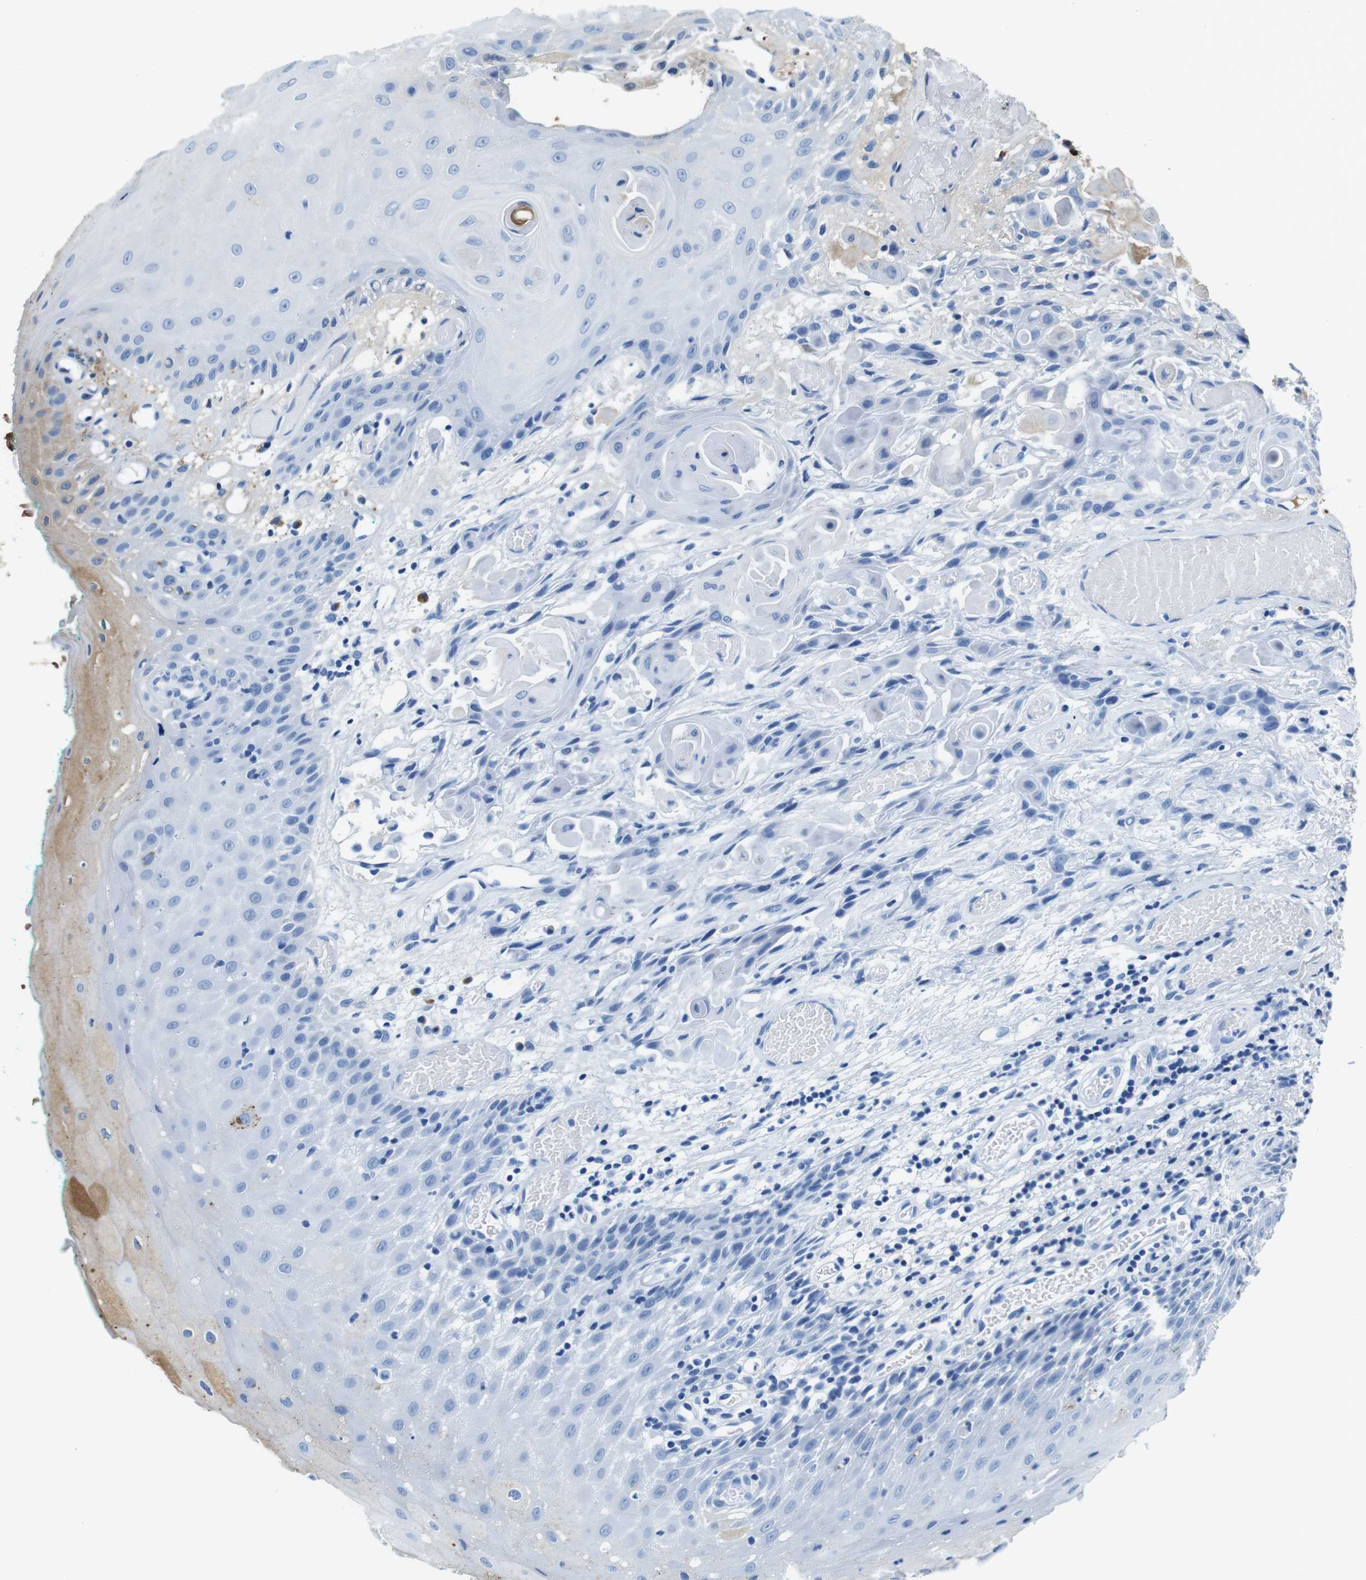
{"staining": {"intensity": "negative", "quantity": "none", "location": "none"}, "tissue": "oral mucosa", "cell_type": "Squamous epithelial cells", "image_type": "normal", "snomed": [{"axis": "morphology", "description": "Normal tissue, NOS"}, {"axis": "morphology", "description": "Squamous cell carcinoma, NOS"}, {"axis": "topography", "description": "Oral tissue"}, {"axis": "topography", "description": "Salivary gland"}, {"axis": "topography", "description": "Head-Neck"}], "caption": "Human oral mucosa stained for a protein using immunohistochemistry exhibits no positivity in squamous epithelial cells.", "gene": "IGKC", "patient": {"sex": "female", "age": 62}}